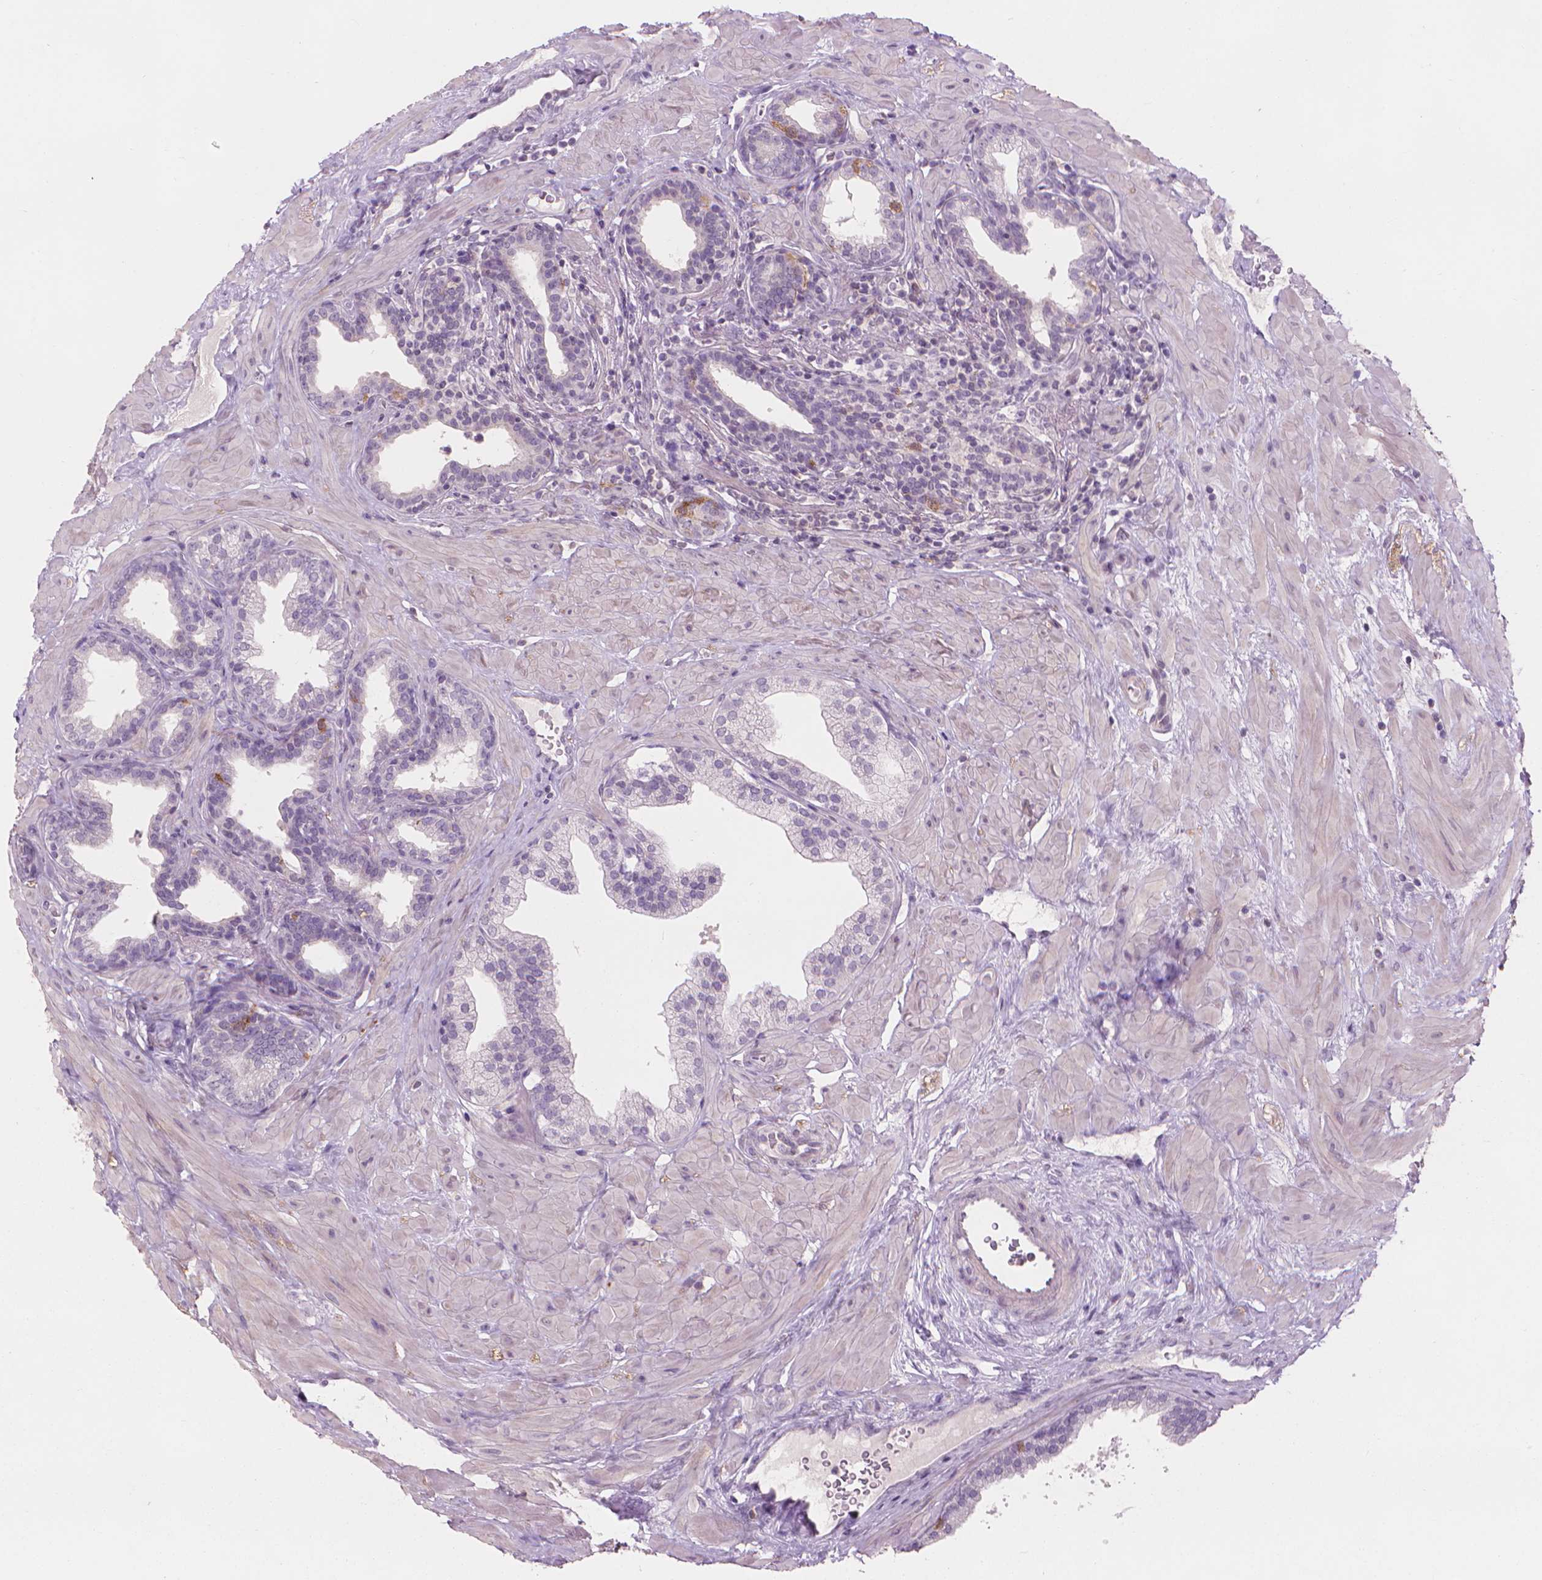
{"staining": {"intensity": "negative", "quantity": "none", "location": "none"}, "tissue": "prostate", "cell_type": "Glandular cells", "image_type": "normal", "snomed": [{"axis": "morphology", "description": "Normal tissue, NOS"}, {"axis": "topography", "description": "Prostate"}], "caption": "The immunohistochemistry (IHC) histopathology image has no significant staining in glandular cells of prostate.", "gene": "ENO2", "patient": {"sex": "male", "age": 37}}